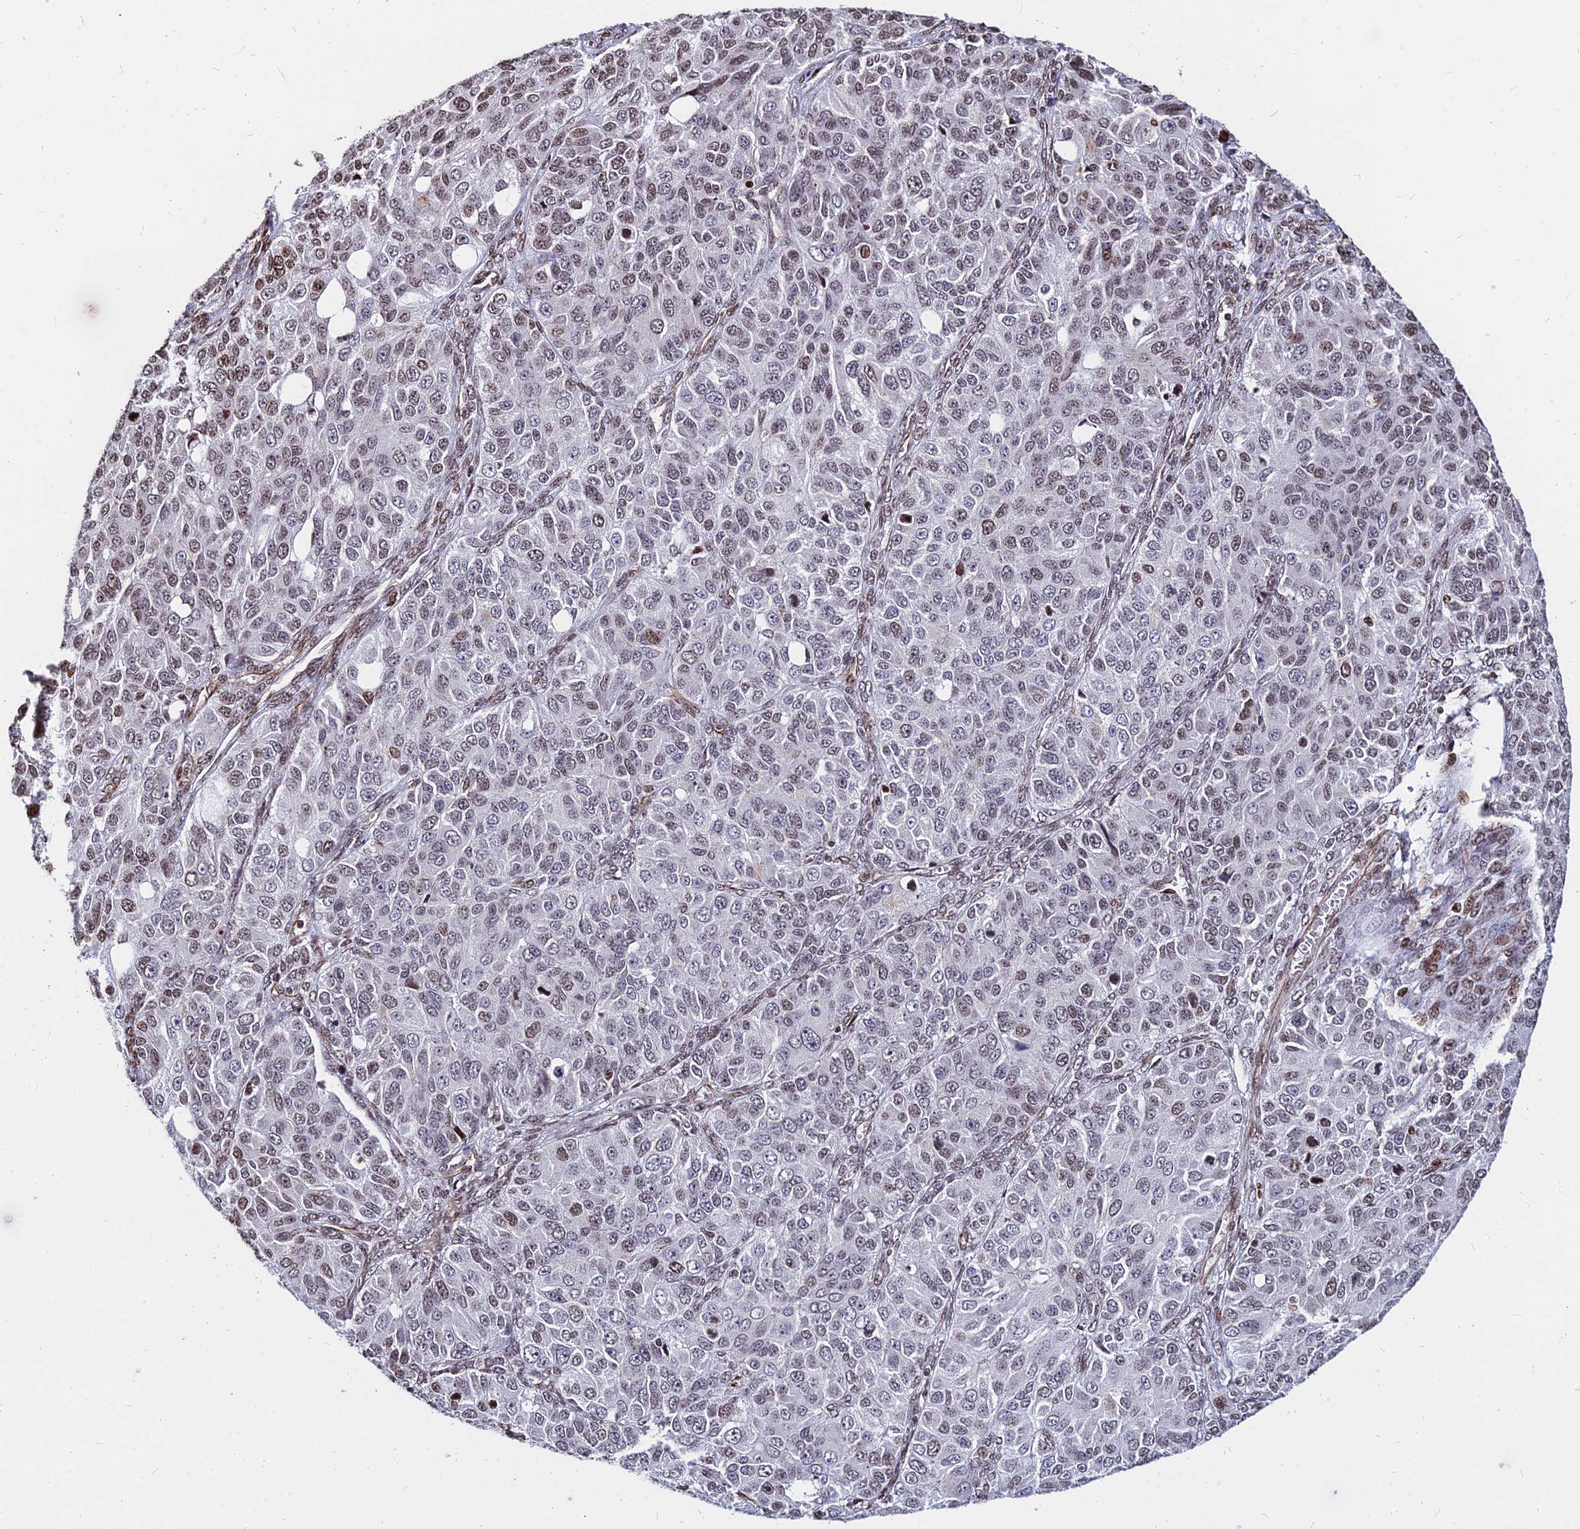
{"staining": {"intensity": "moderate", "quantity": "25%-75%", "location": "nuclear"}, "tissue": "ovarian cancer", "cell_type": "Tumor cells", "image_type": "cancer", "snomed": [{"axis": "morphology", "description": "Carcinoma, endometroid"}, {"axis": "topography", "description": "Ovary"}], "caption": "Immunohistochemical staining of ovarian cancer exhibits medium levels of moderate nuclear protein positivity in about 25%-75% of tumor cells.", "gene": "NYAP2", "patient": {"sex": "female", "age": 51}}